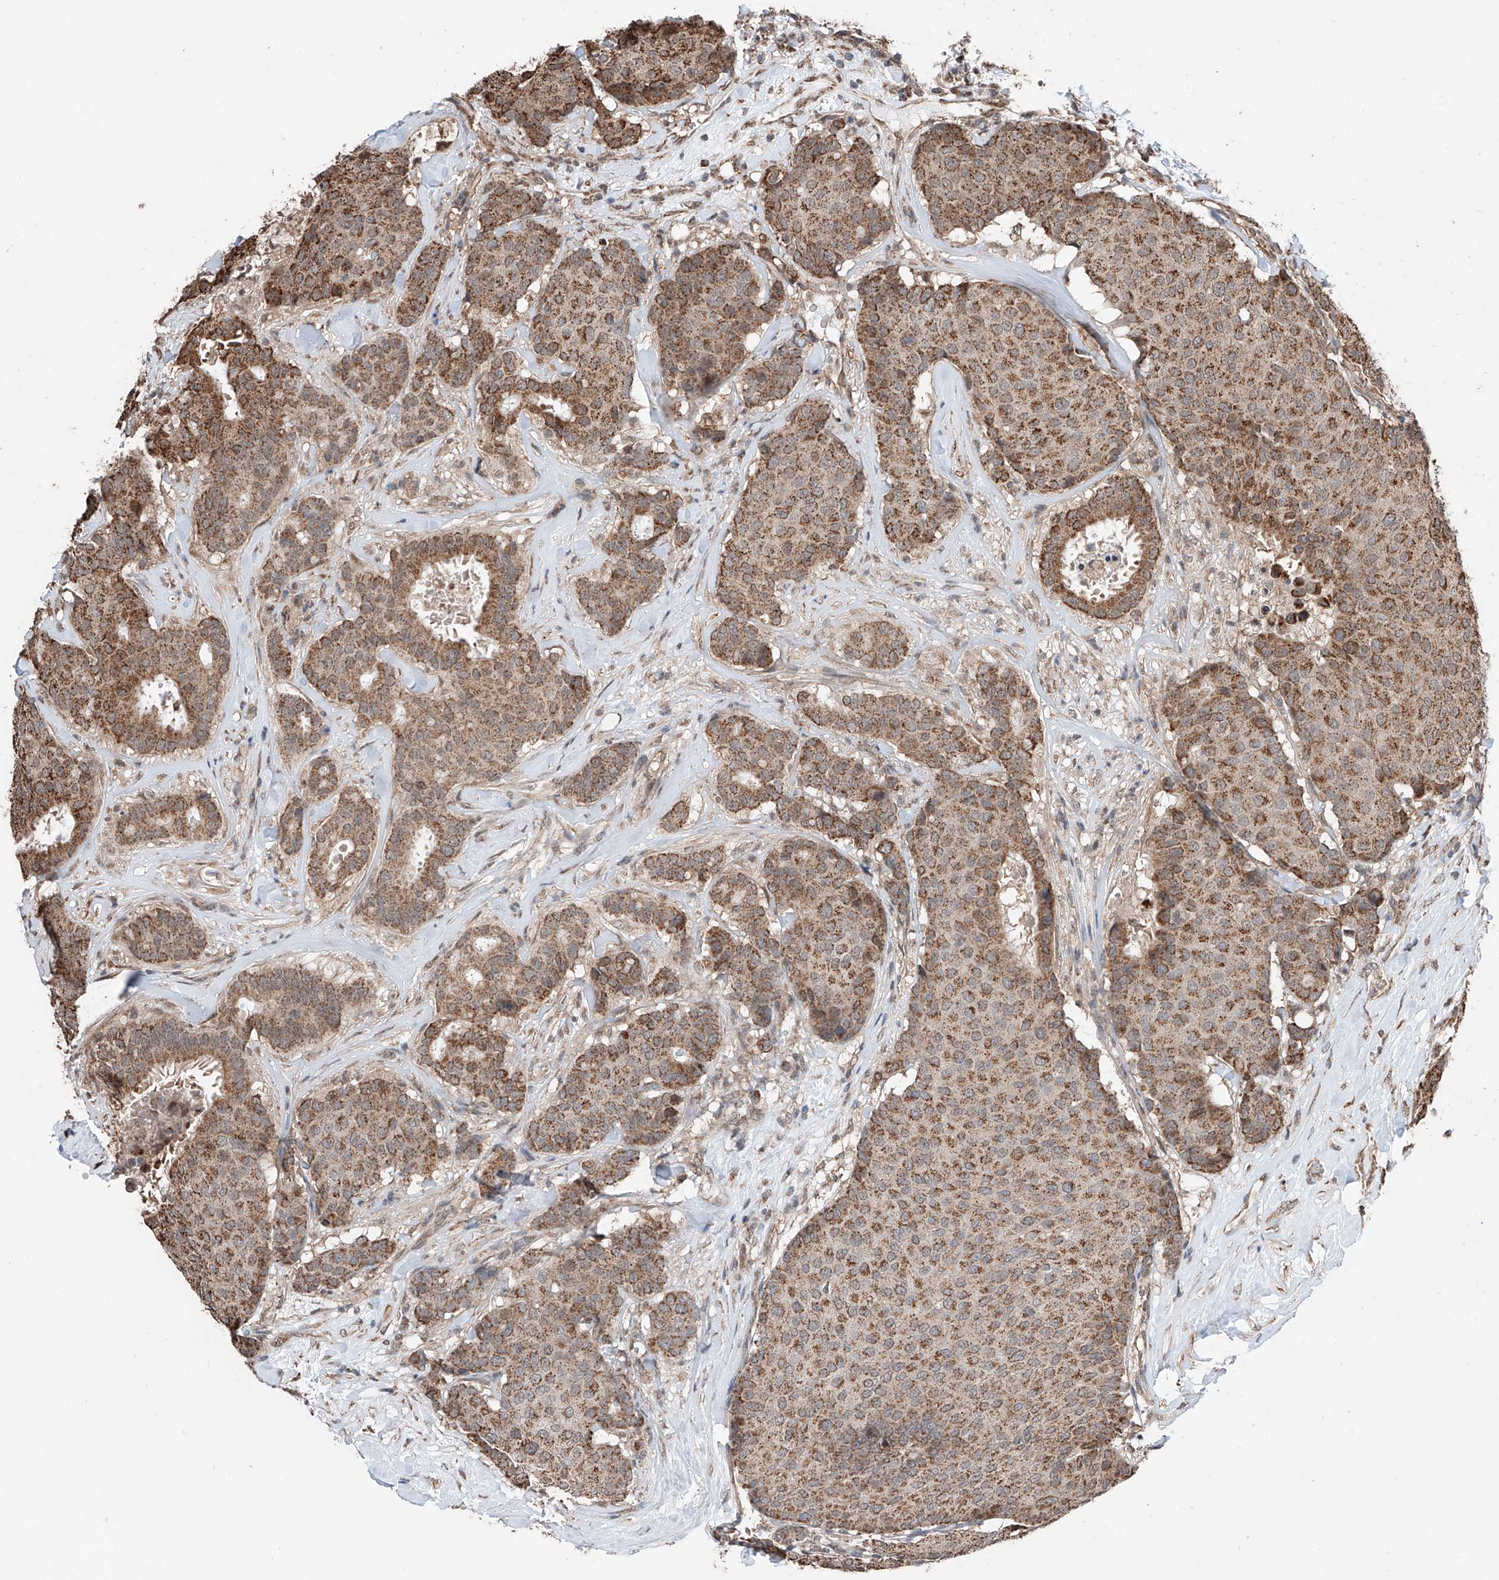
{"staining": {"intensity": "strong", "quantity": ">75%", "location": "cytoplasmic/membranous"}, "tissue": "breast cancer", "cell_type": "Tumor cells", "image_type": "cancer", "snomed": [{"axis": "morphology", "description": "Duct carcinoma"}, {"axis": "topography", "description": "Breast"}], "caption": "This is an image of immunohistochemistry (IHC) staining of intraductal carcinoma (breast), which shows strong positivity in the cytoplasmic/membranous of tumor cells.", "gene": "ZNF445", "patient": {"sex": "female", "age": 75}}